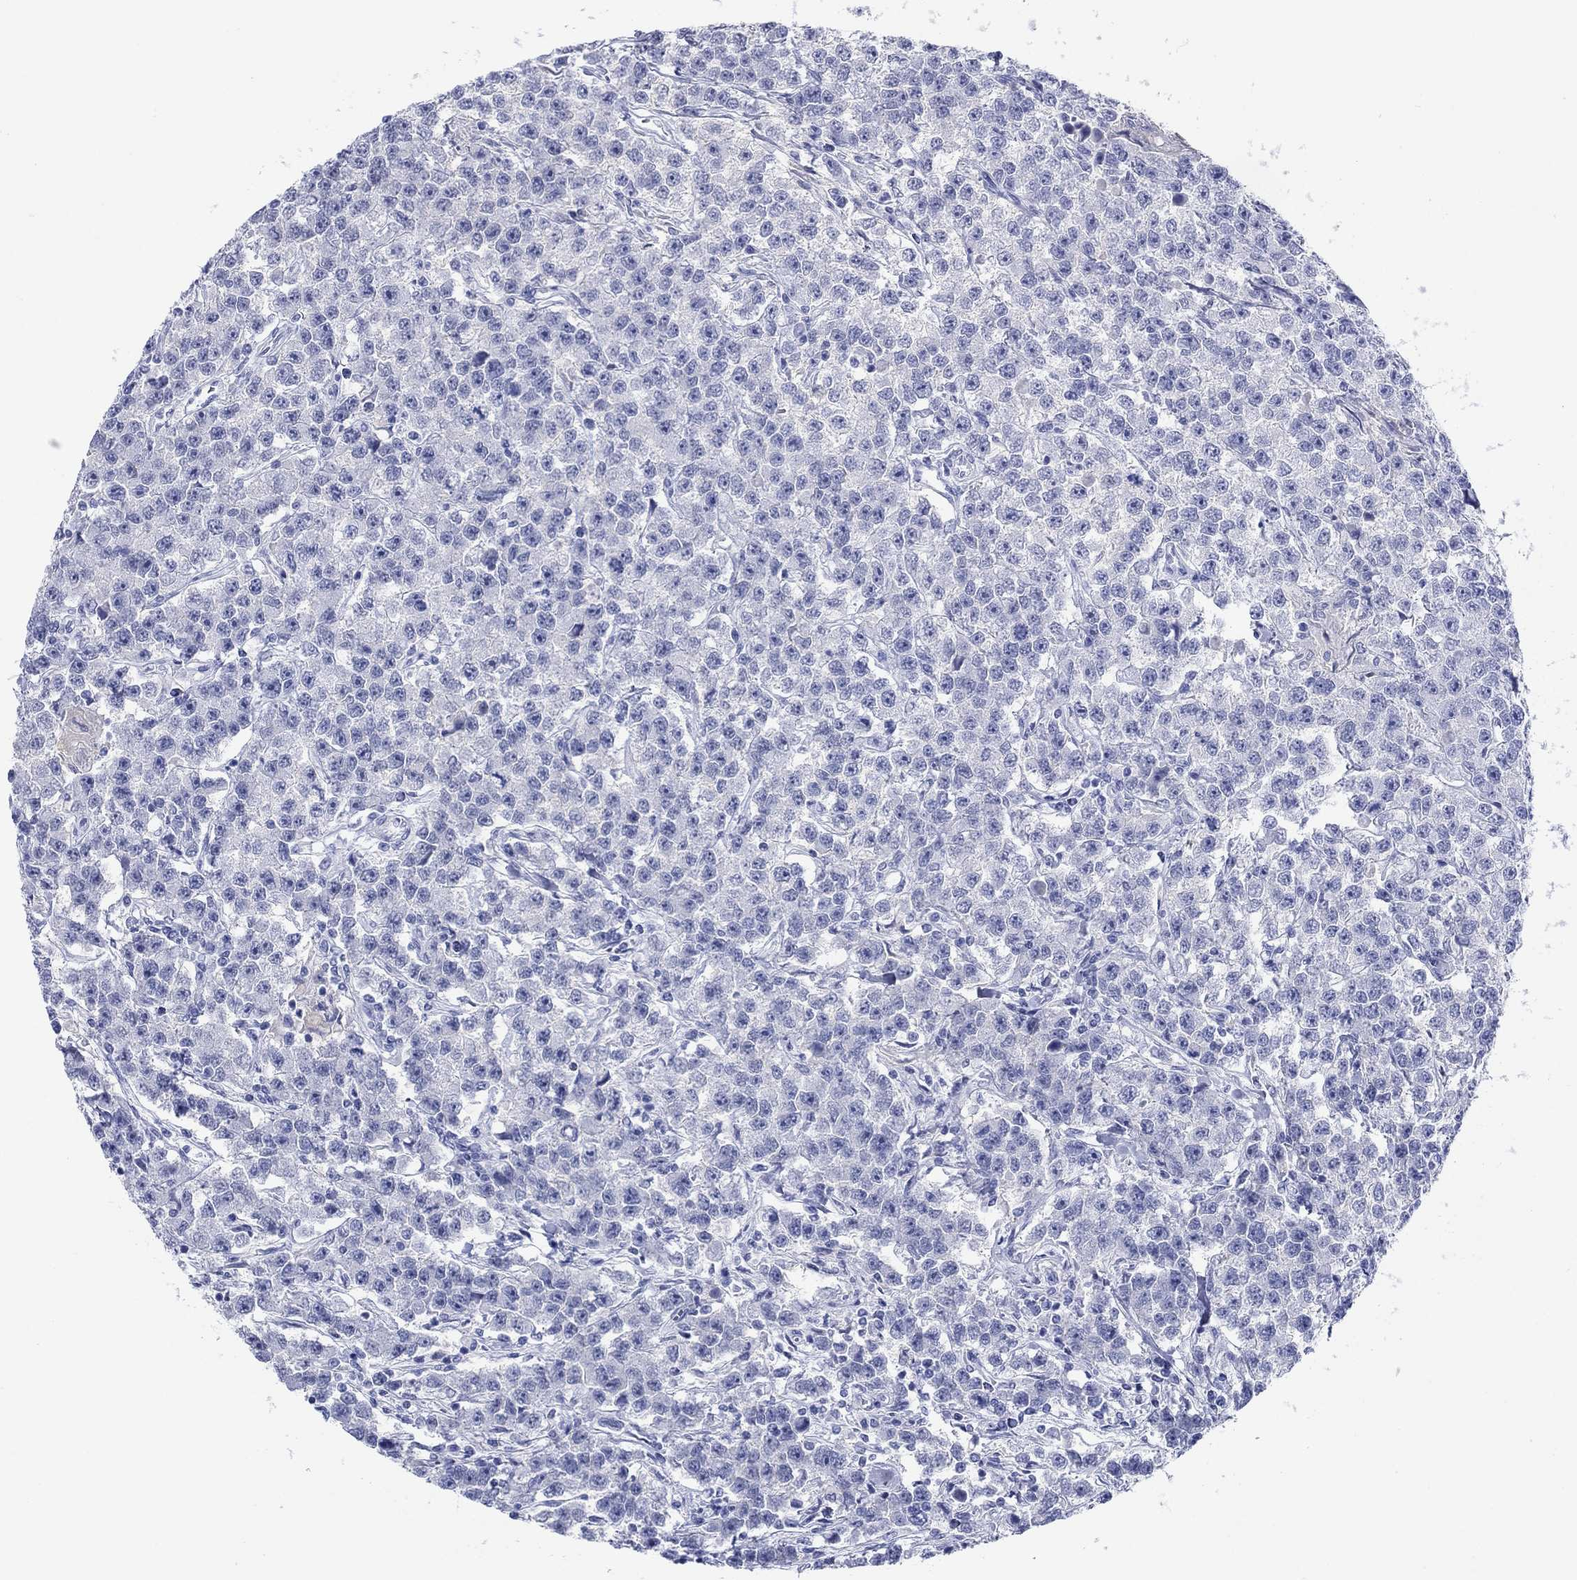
{"staining": {"intensity": "negative", "quantity": "none", "location": "none"}, "tissue": "testis cancer", "cell_type": "Tumor cells", "image_type": "cancer", "snomed": [{"axis": "morphology", "description": "Seminoma, NOS"}, {"axis": "topography", "description": "Testis"}], "caption": "This is an immunohistochemistry (IHC) image of testis seminoma. There is no staining in tumor cells.", "gene": "ATP1B1", "patient": {"sex": "male", "age": 59}}